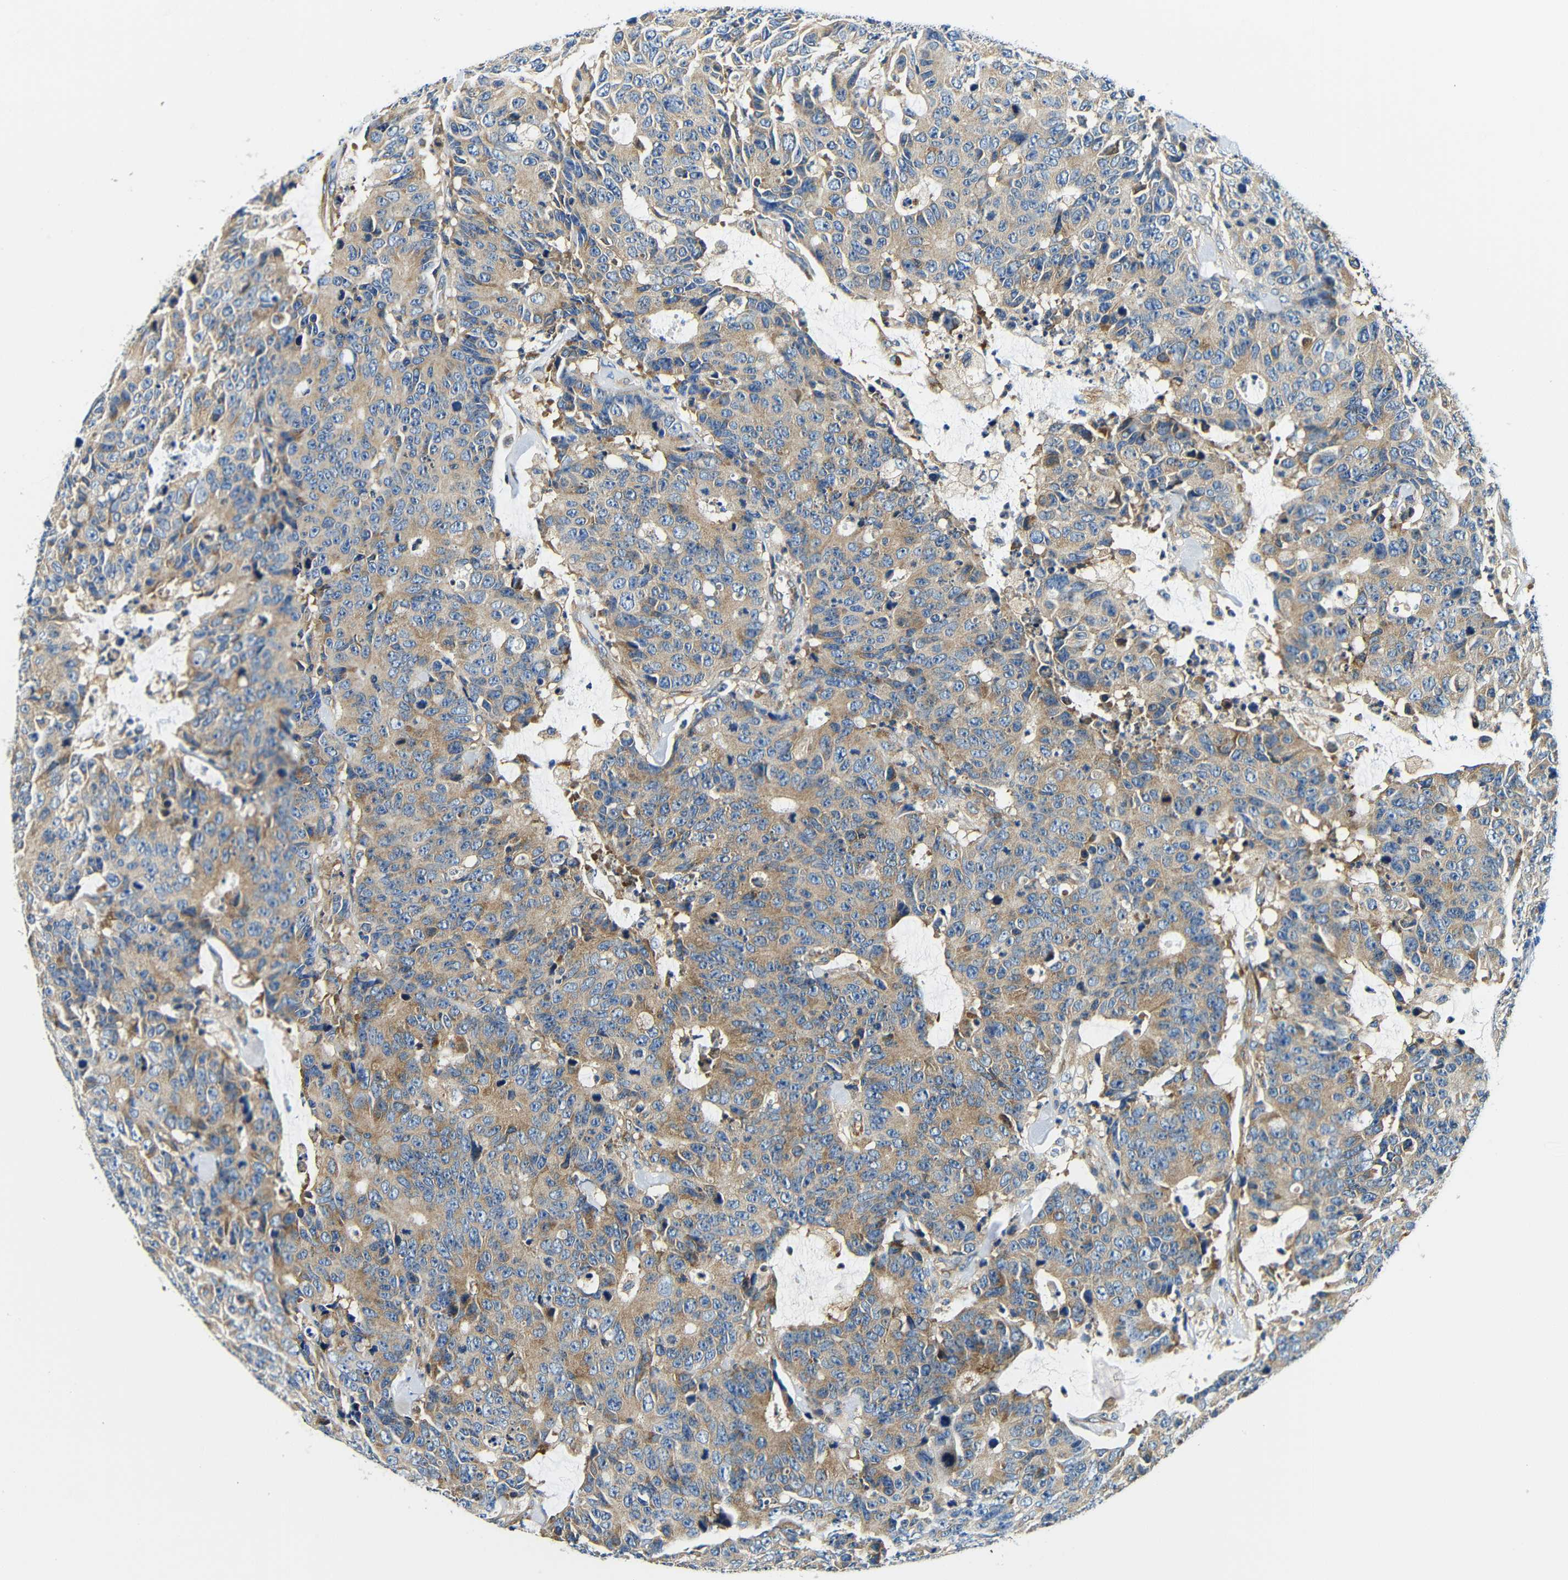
{"staining": {"intensity": "moderate", "quantity": ">75%", "location": "cytoplasmic/membranous"}, "tissue": "colorectal cancer", "cell_type": "Tumor cells", "image_type": "cancer", "snomed": [{"axis": "morphology", "description": "Adenocarcinoma, NOS"}, {"axis": "topography", "description": "Colon"}], "caption": "This photomicrograph shows immunohistochemistry (IHC) staining of human colorectal adenocarcinoma, with medium moderate cytoplasmic/membranous staining in about >75% of tumor cells.", "gene": "USO1", "patient": {"sex": "female", "age": 86}}